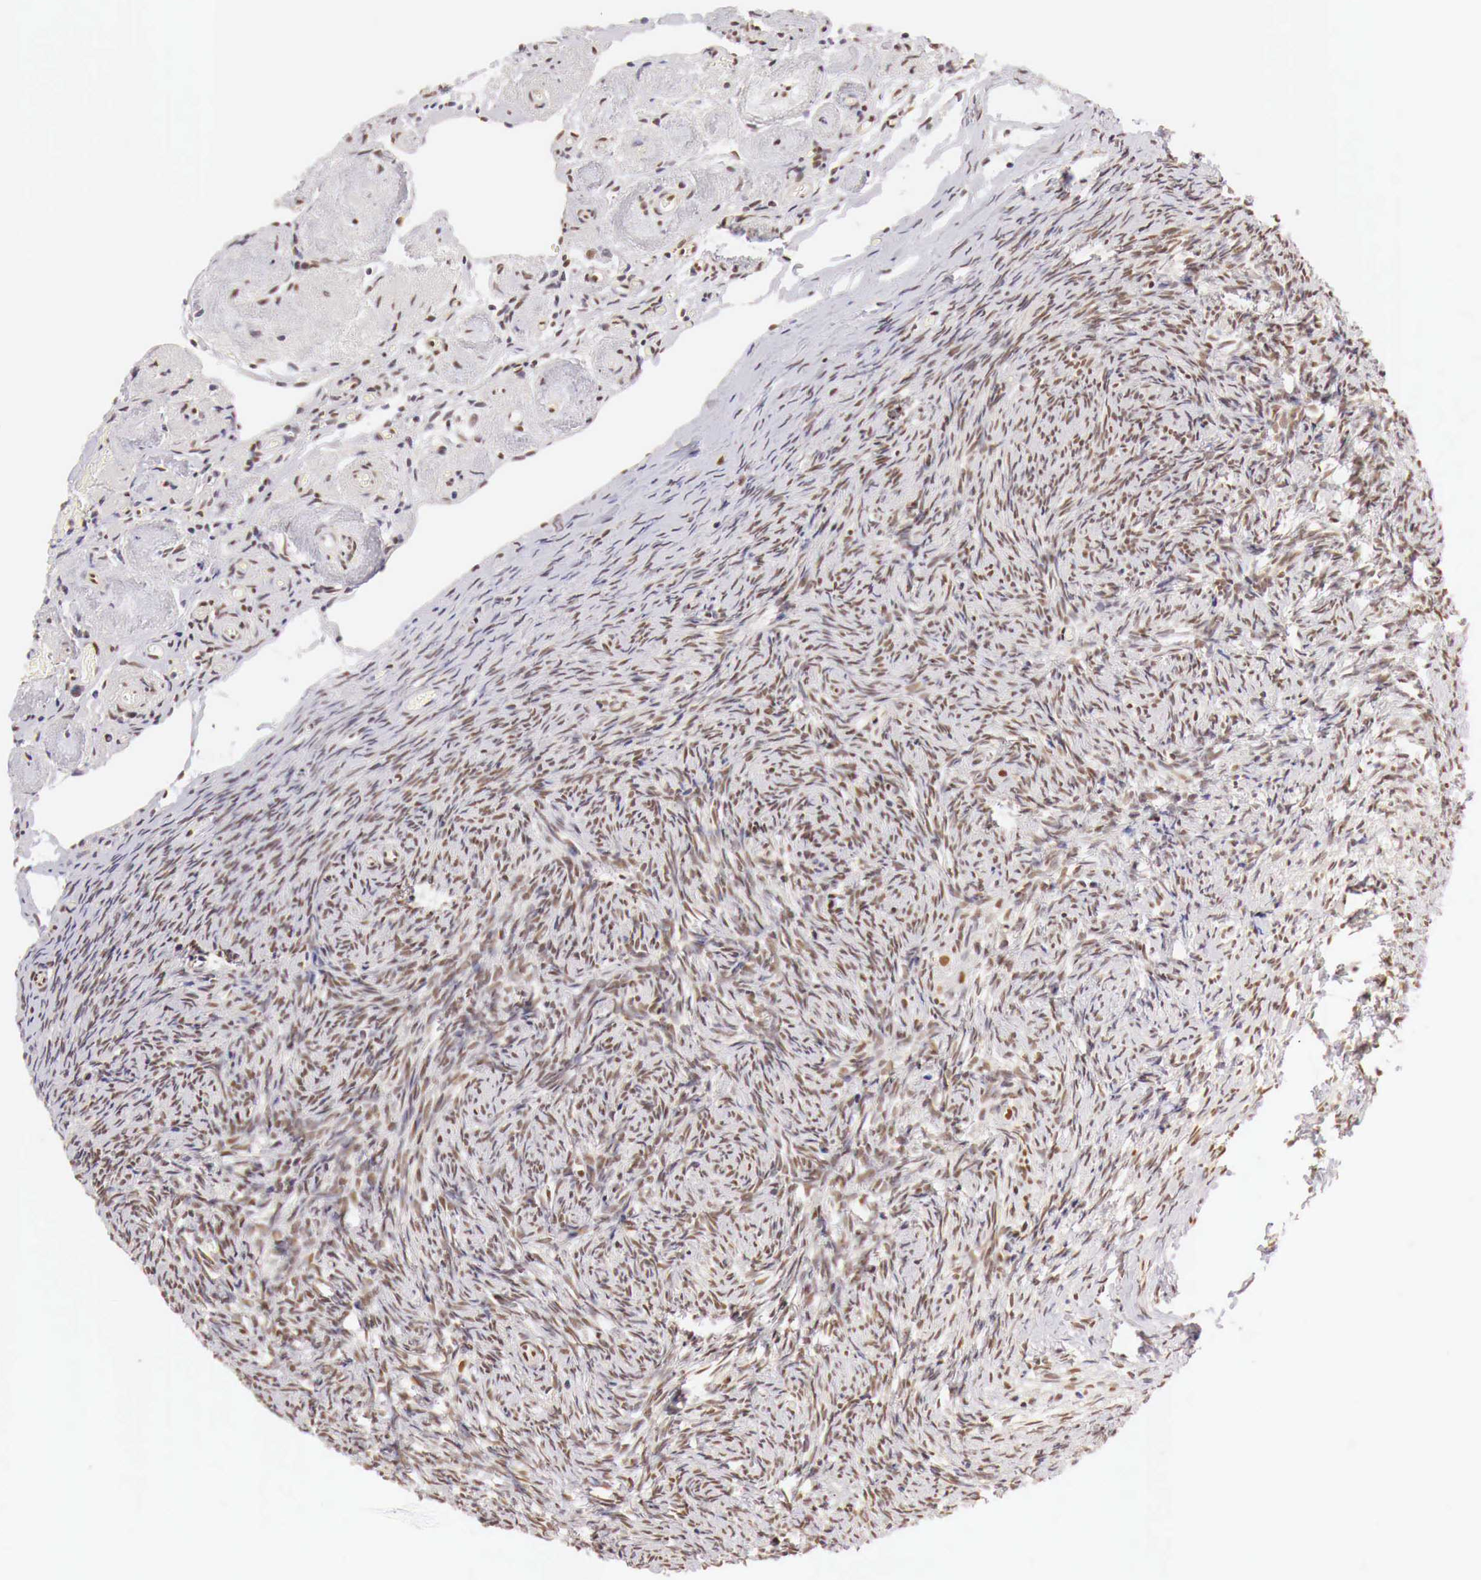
{"staining": {"intensity": "weak", "quantity": ">75%", "location": "cytoplasmic/membranous,nuclear"}, "tissue": "ovary", "cell_type": "Follicle cells", "image_type": "normal", "snomed": [{"axis": "morphology", "description": "Normal tissue, NOS"}, {"axis": "topography", "description": "Ovary"}], "caption": "A brown stain labels weak cytoplasmic/membranous,nuclear staining of a protein in follicle cells of benign ovary. The staining was performed using DAB, with brown indicating positive protein expression. Nuclei are stained blue with hematoxylin.", "gene": "GPKOW", "patient": {"sex": "female", "age": 78}}